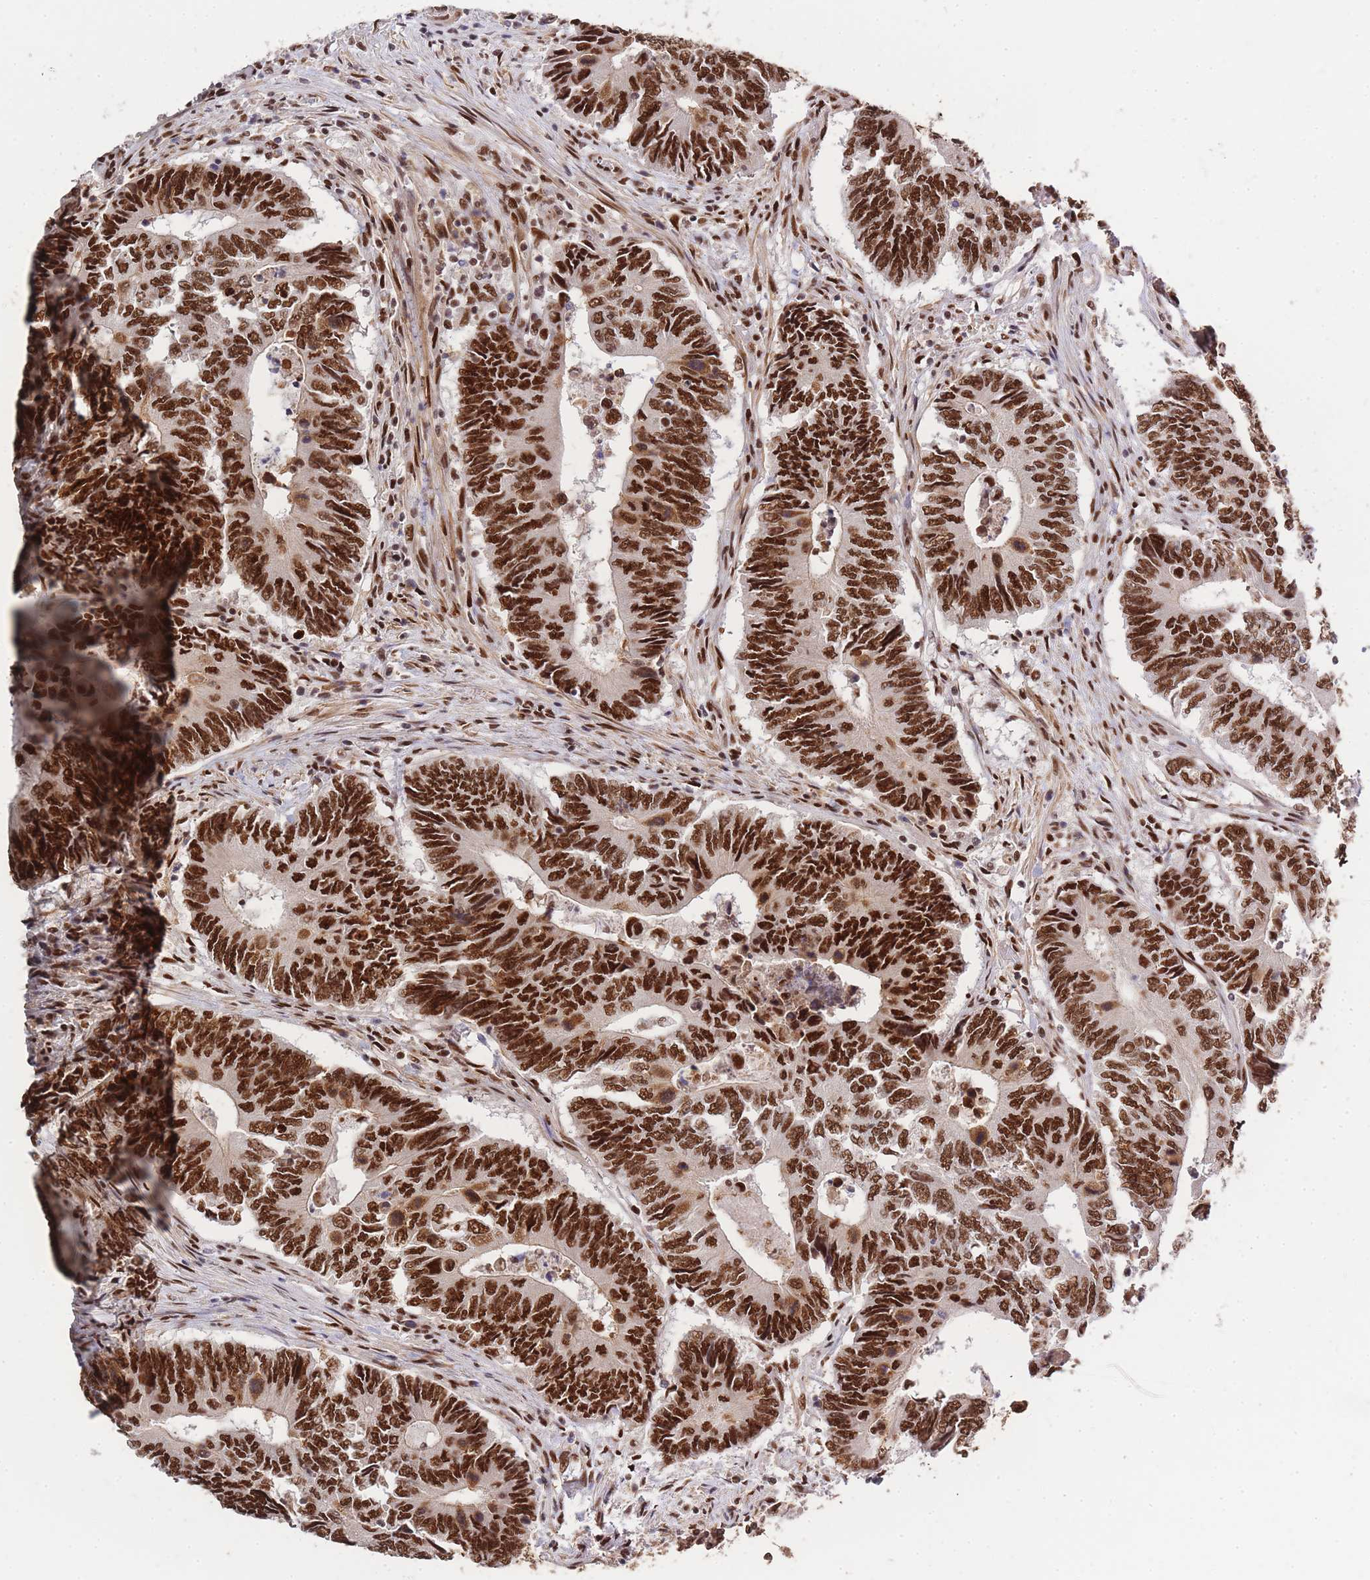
{"staining": {"intensity": "strong", "quantity": ">75%", "location": "nuclear"}, "tissue": "colorectal cancer", "cell_type": "Tumor cells", "image_type": "cancer", "snomed": [{"axis": "morphology", "description": "Adenocarcinoma, NOS"}, {"axis": "topography", "description": "Colon"}], "caption": "The micrograph demonstrates immunohistochemical staining of colorectal adenocarcinoma. There is strong nuclear expression is present in approximately >75% of tumor cells. Immunohistochemistry stains the protein of interest in brown and the nuclei are stained blue.", "gene": "PRKDC", "patient": {"sex": "male", "age": 87}}